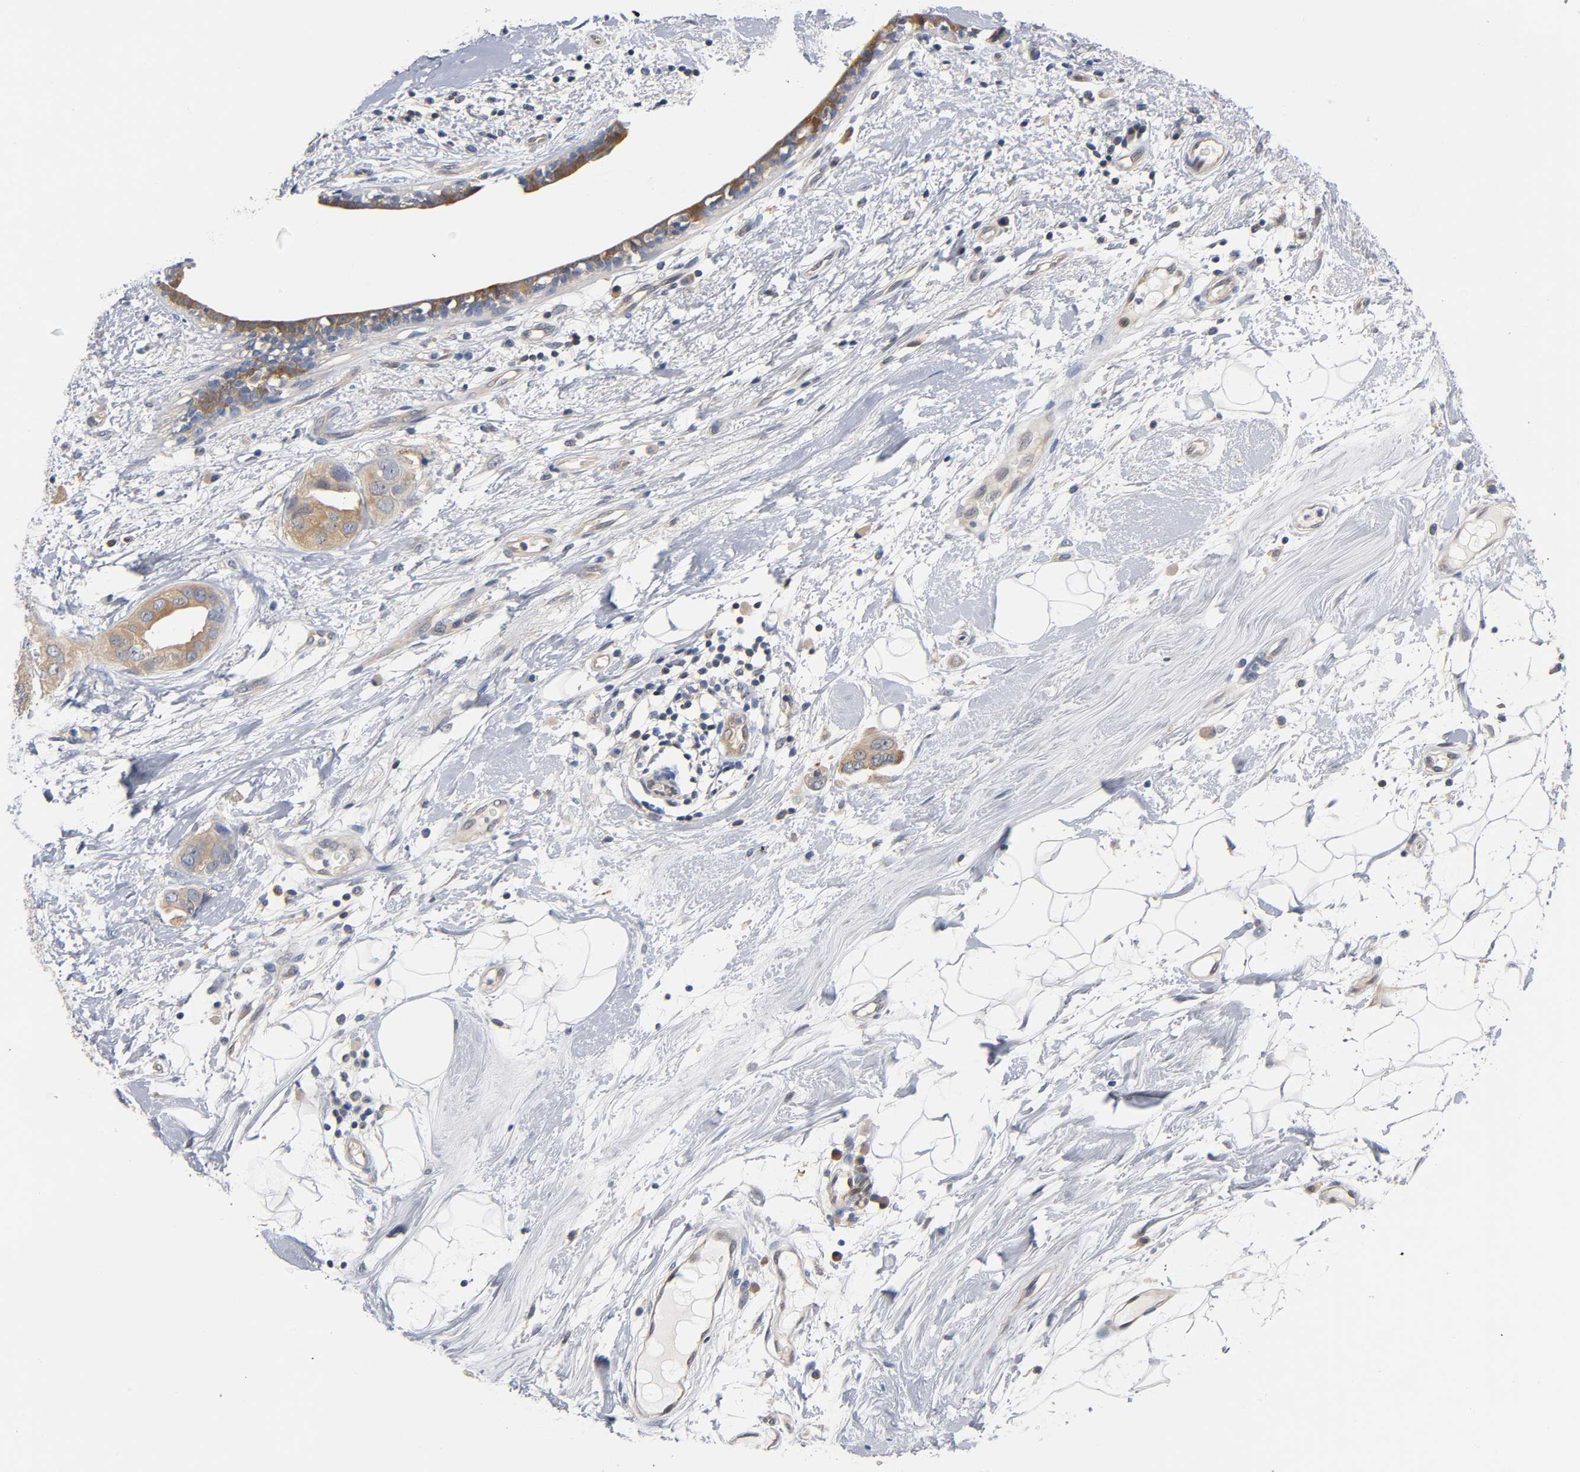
{"staining": {"intensity": "moderate", "quantity": ">75%", "location": "cytoplasmic/membranous"}, "tissue": "breast cancer", "cell_type": "Tumor cells", "image_type": "cancer", "snomed": [{"axis": "morphology", "description": "Duct carcinoma"}, {"axis": "topography", "description": "Breast"}], "caption": "The immunohistochemical stain shows moderate cytoplasmic/membranous expression in tumor cells of breast cancer (intraductal carcinoma) tissue.", "gene": "FYN", "patient": {"sex": "female", "age": 40}}